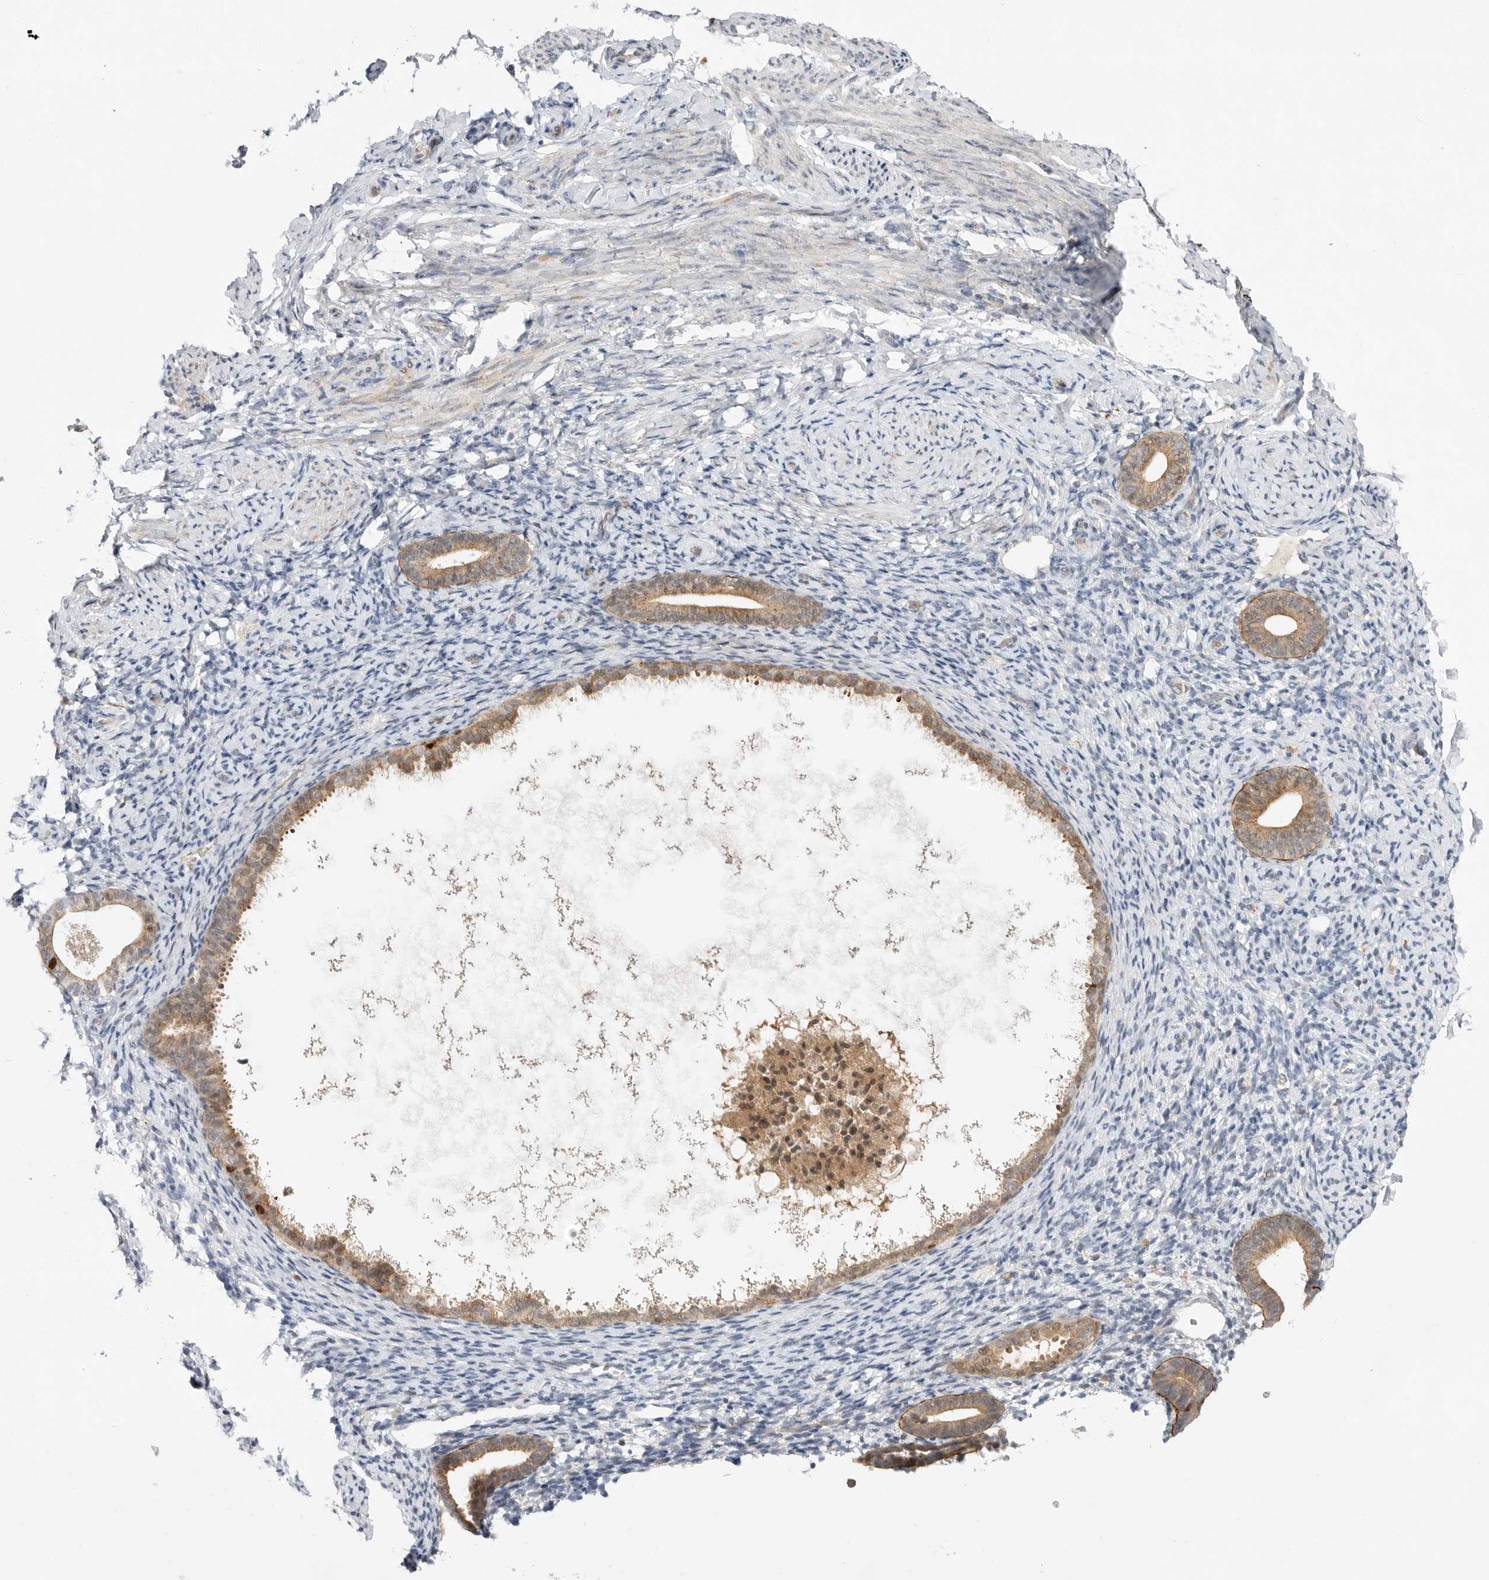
{"staining": {"intensity": "negative", "quantity": "none", "location": "none"}, "tissue": "endometrium", "cell_type": "Cells in endometrial stroma", "image_type": "normal", "snomed": [{"axis": "morphology", "description": "Normal tissue, NOS"}, {"axis": "topography", "description": "Endometrium"}], "caption": "A high-resolution image shows immunohistochemistry (IHC) staining of unremarkable endometrium, which demonstrates no significant staining in cells in endometrial stroma.", "gene": "CSNK1G3", "patient": {"sex": "female", "age": 51}}